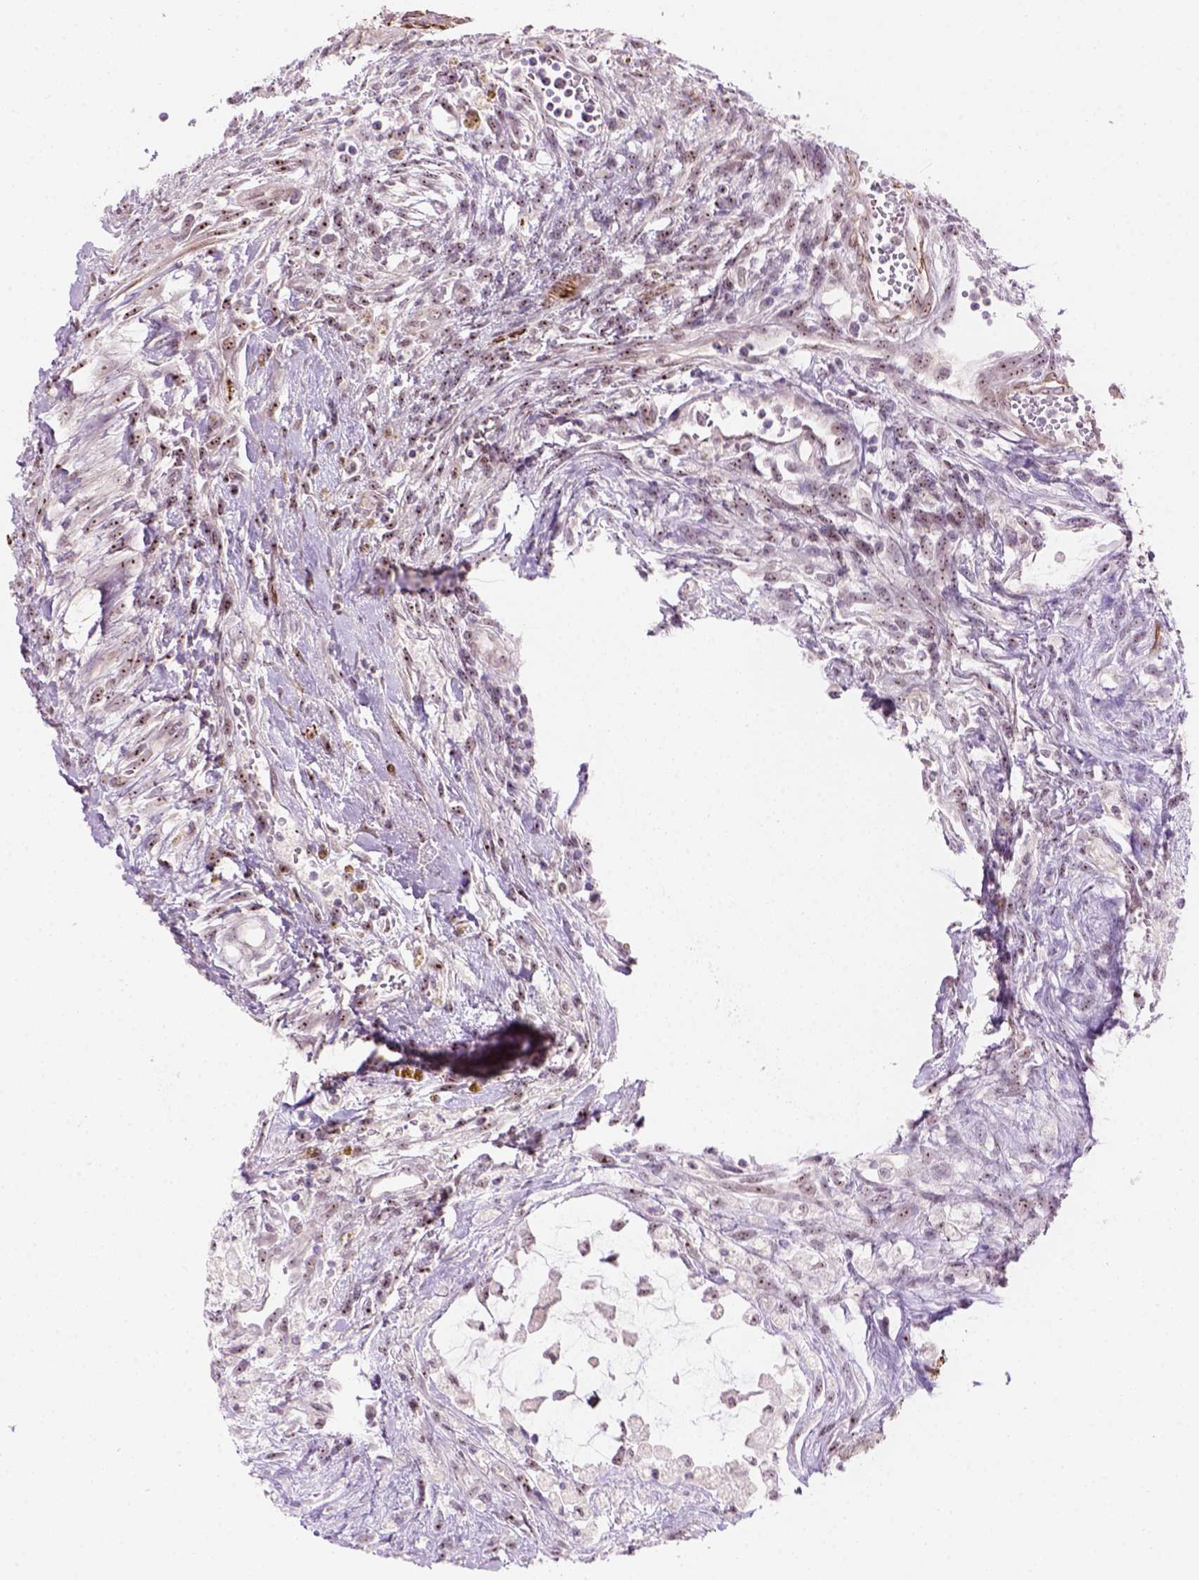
{"staining": {"intensity": "moderate", "quantity": ">75%", "location": "nuclear"}, "tissue": "testis cancer", "cell_type": "Tumor cells", "image_type": "cancer", "snomed": [{"axis": "morphology", "description": "Carcinoma, Embryonal, NOS"}, {"axis": "topography", "description": "Testis"}], "caption": "Testis cancer (embryonal carcinoma) stained for a protein (brown) shows moderate nuclear positive positivity in approximately >75% of tumor cells.", "gene": "RRS1", "patient": {"sex": "male", "age": 37}}